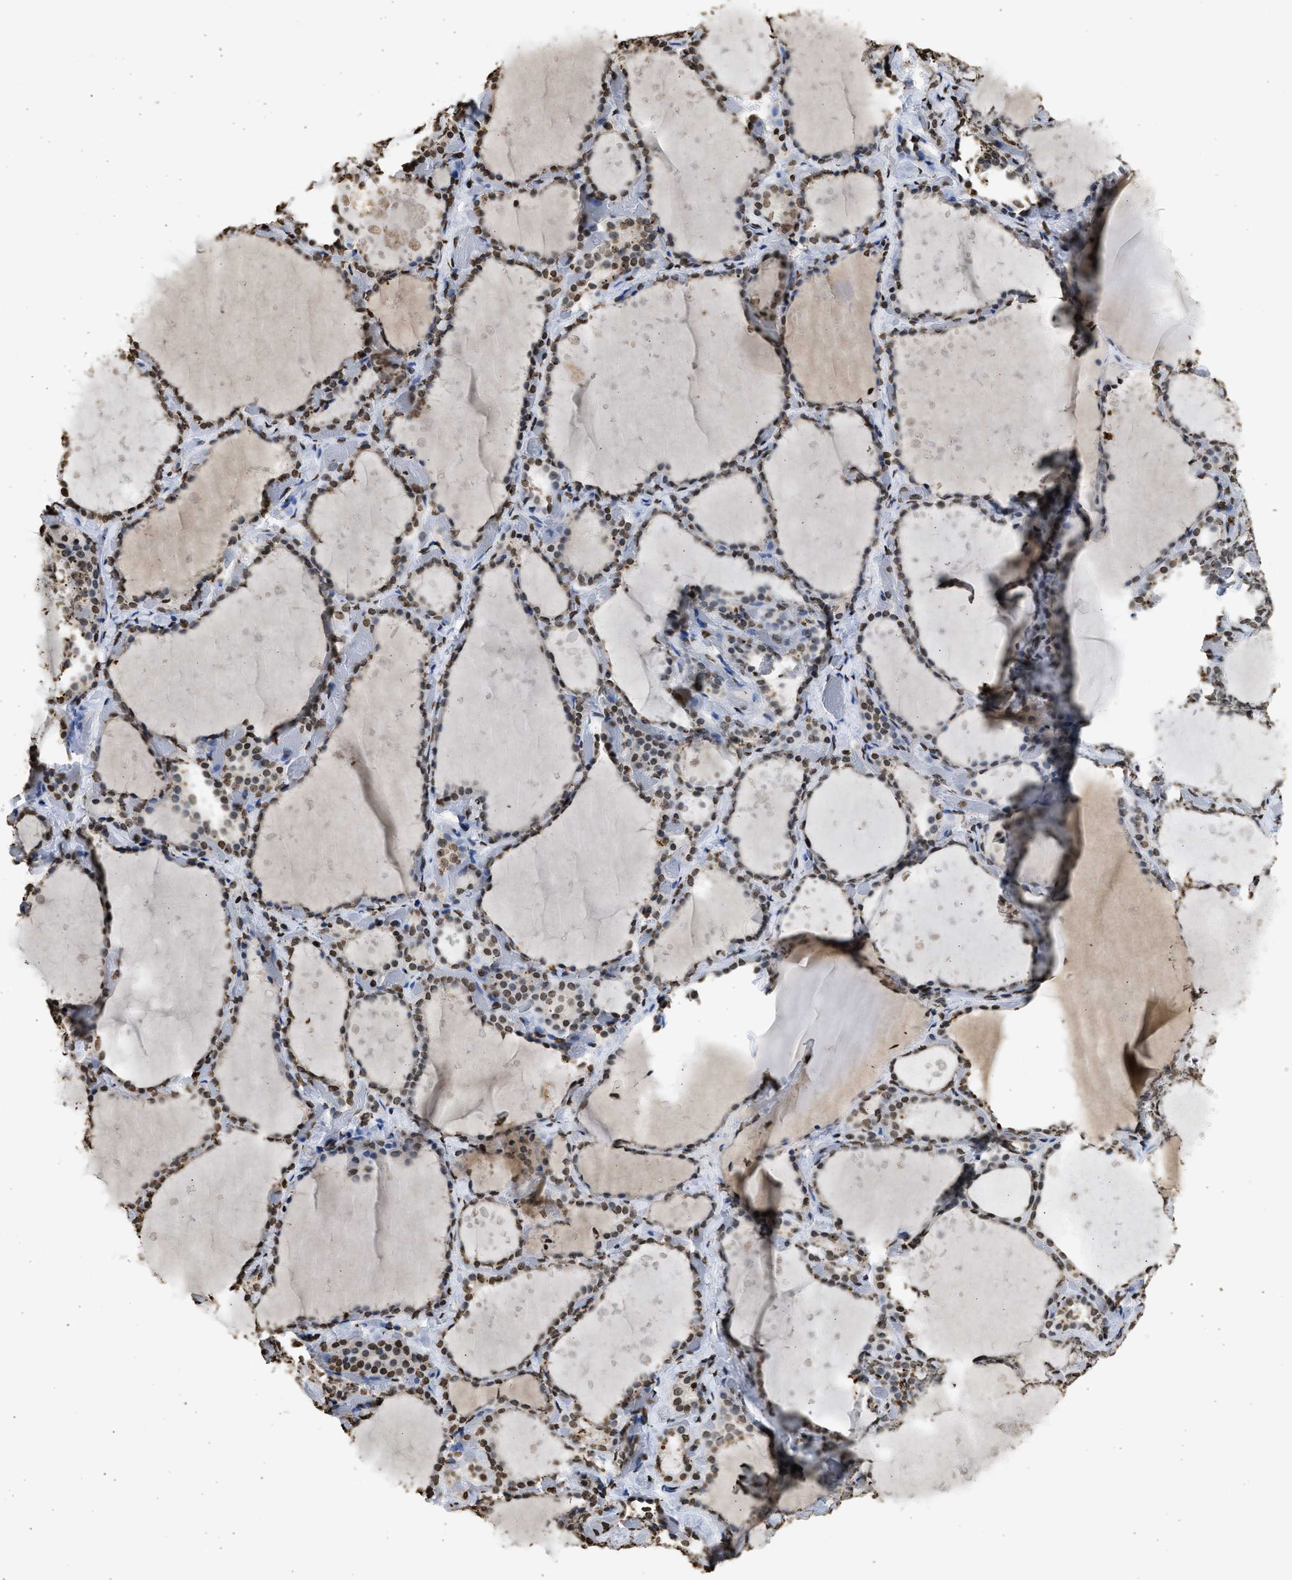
{"staining": {"intensity": "strong", "quantity": ">75%", "location": "nuclear"}, "tissue": "thyroid gland", "cell_type": "Glandular cells", "image_type": "normal", "snomed": [{"axis": "morphology", "description": "Normal tissue, NOS"}, {"axis": "topography", "description": "Thyroid gland"}], "caption": "This is an image of IHC staining of unremarkable thyroid gland, which shows strong positivity in the nuclear of glandular cells.", "gene": "RRAGC", "patient": {"sex": "female", "age": 44}}